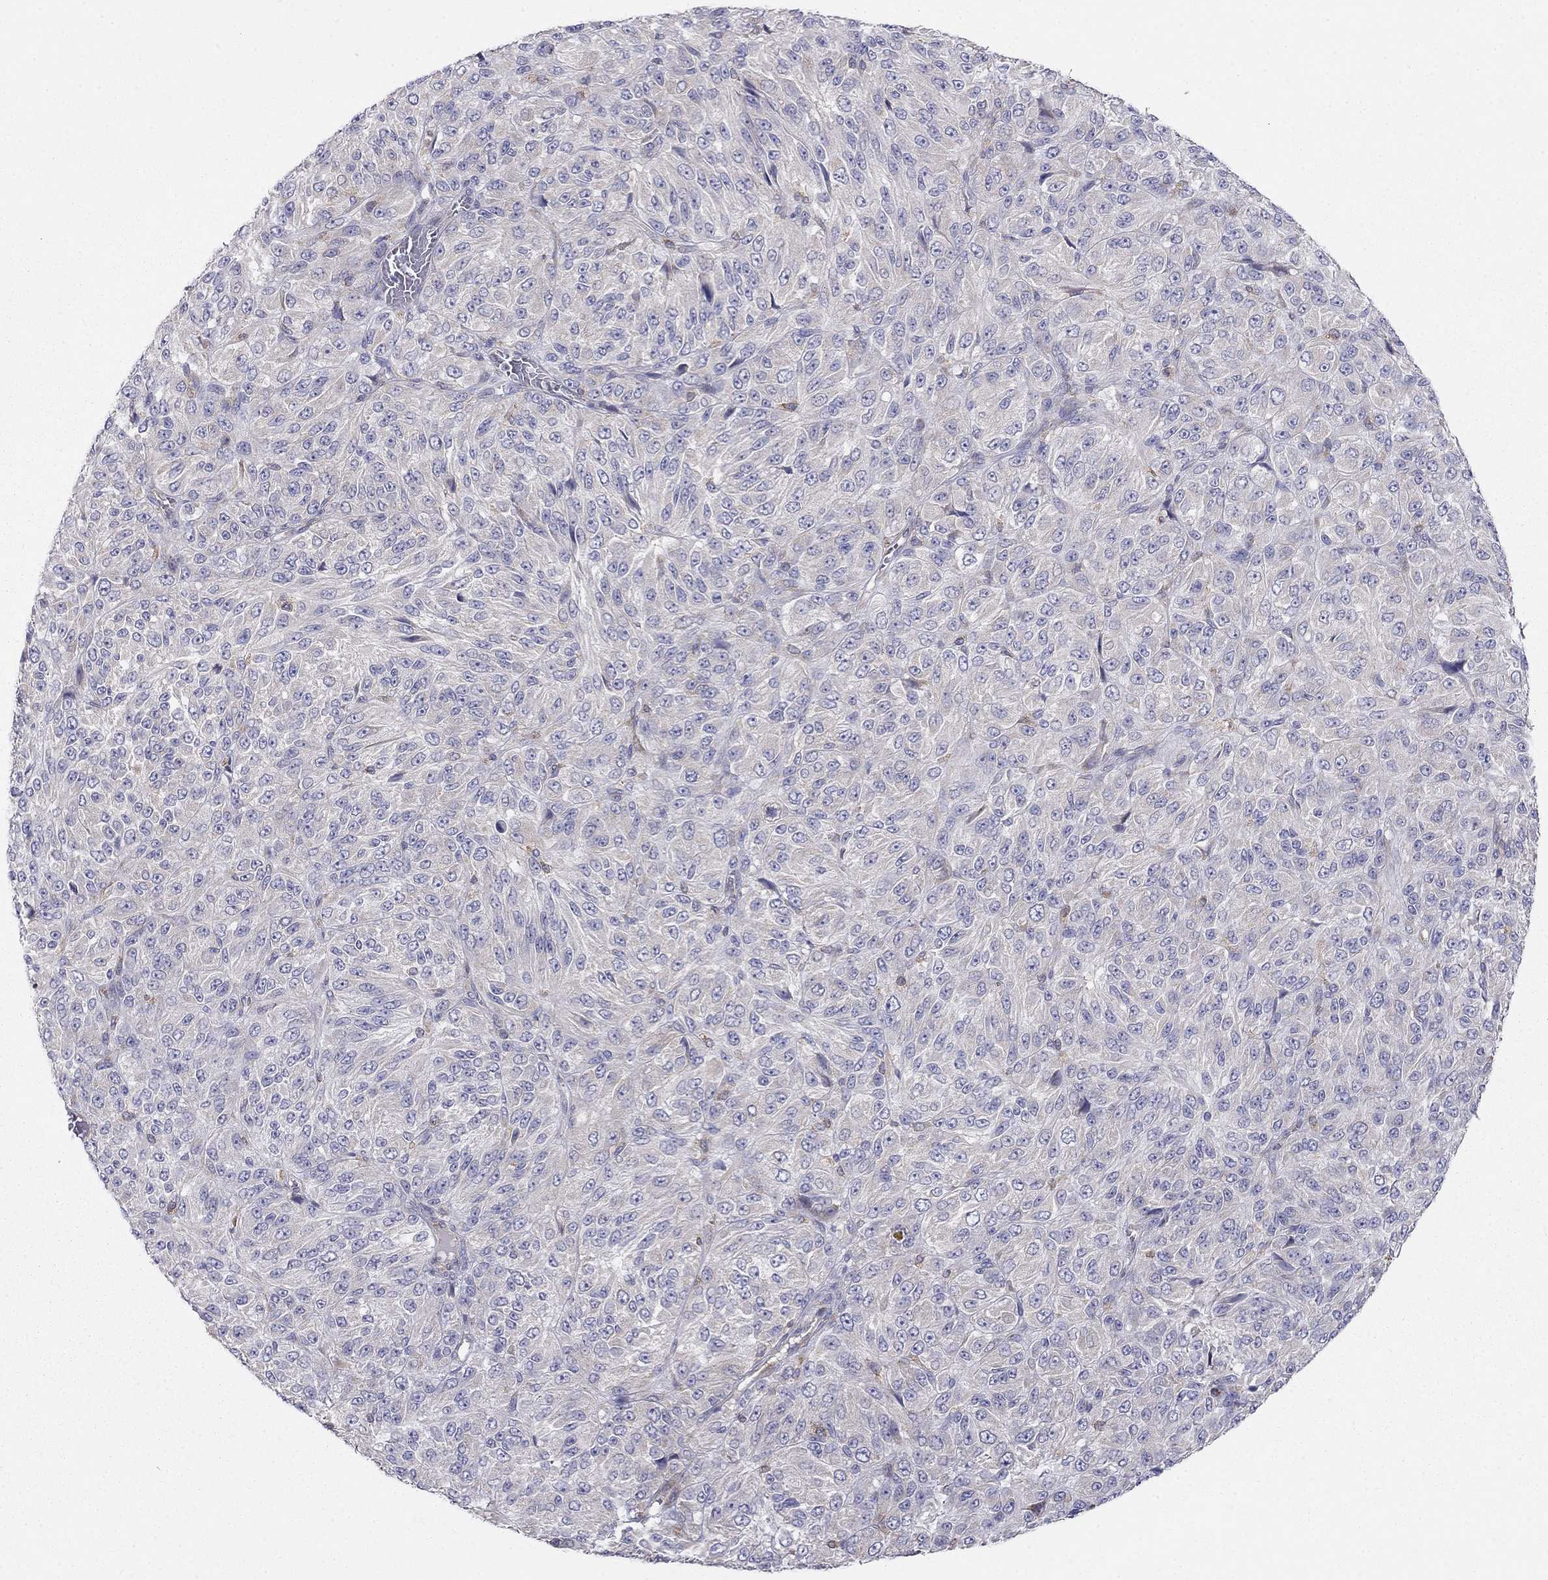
{"staining": {"intensity": "negative", "quantity": "none", "location": "none"}, "tissue": "melanoma", "cell_type": "Tumor cells", "image_type": "cancer", "snomed": [{"axis": "morphology", "description": "Malignant melanoma, Metastatic site"}, {"axis": "topography", "description": "Brain"}], "caption": "Immunohistochemistry (IHC) histopathology image of human melanoma stained for a protein (brown), which reveals no positivity in tumor cells.", "gene": "LONRF2", "patient": {"sex": "female", "age": 56}}